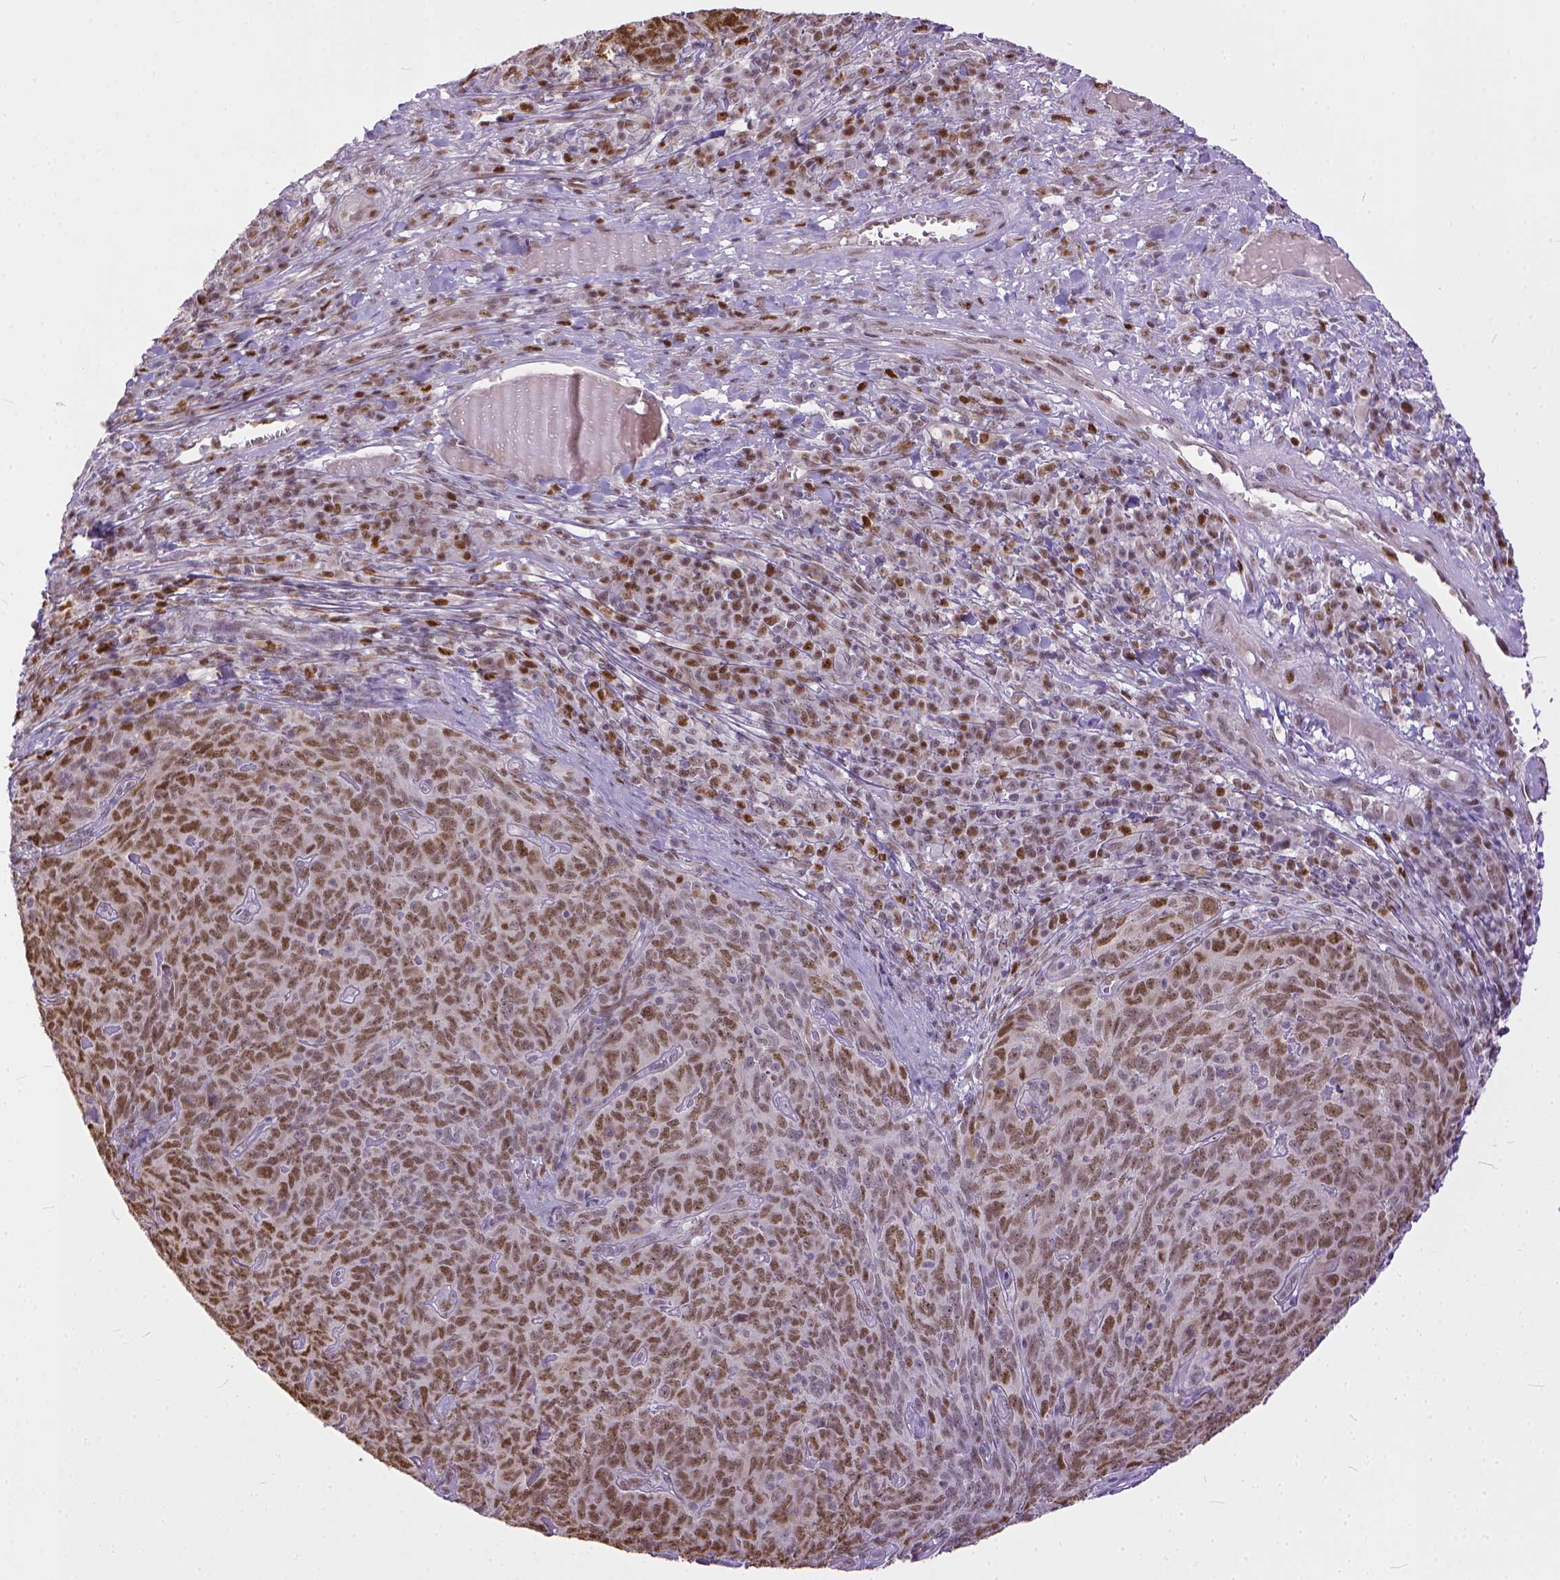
{"staining": {"intensity": "moderate", "quantity": ">75%", "location": "nuclear"}, "tissue": "skin cancer", "cell_type": "Tumor cells", "image_type": "cancer", "snomed": [{"axis": "morphology", "description": "Squamous cell carcinoma, NOS"}, {"axis": "topography", "description": "Skin"}, {"axis": "topography", "description": "Anal"}], "caption": "A photomicrograph of skin cancer (squamous cell carcinoma) stained for a protein shows moderate nuclear brown staining in tumor cells. (DAB IHC with brightfield microscopy, high magnification).", "gene": "ERCC1", "patient": {"sex": "female", "age": 51}}